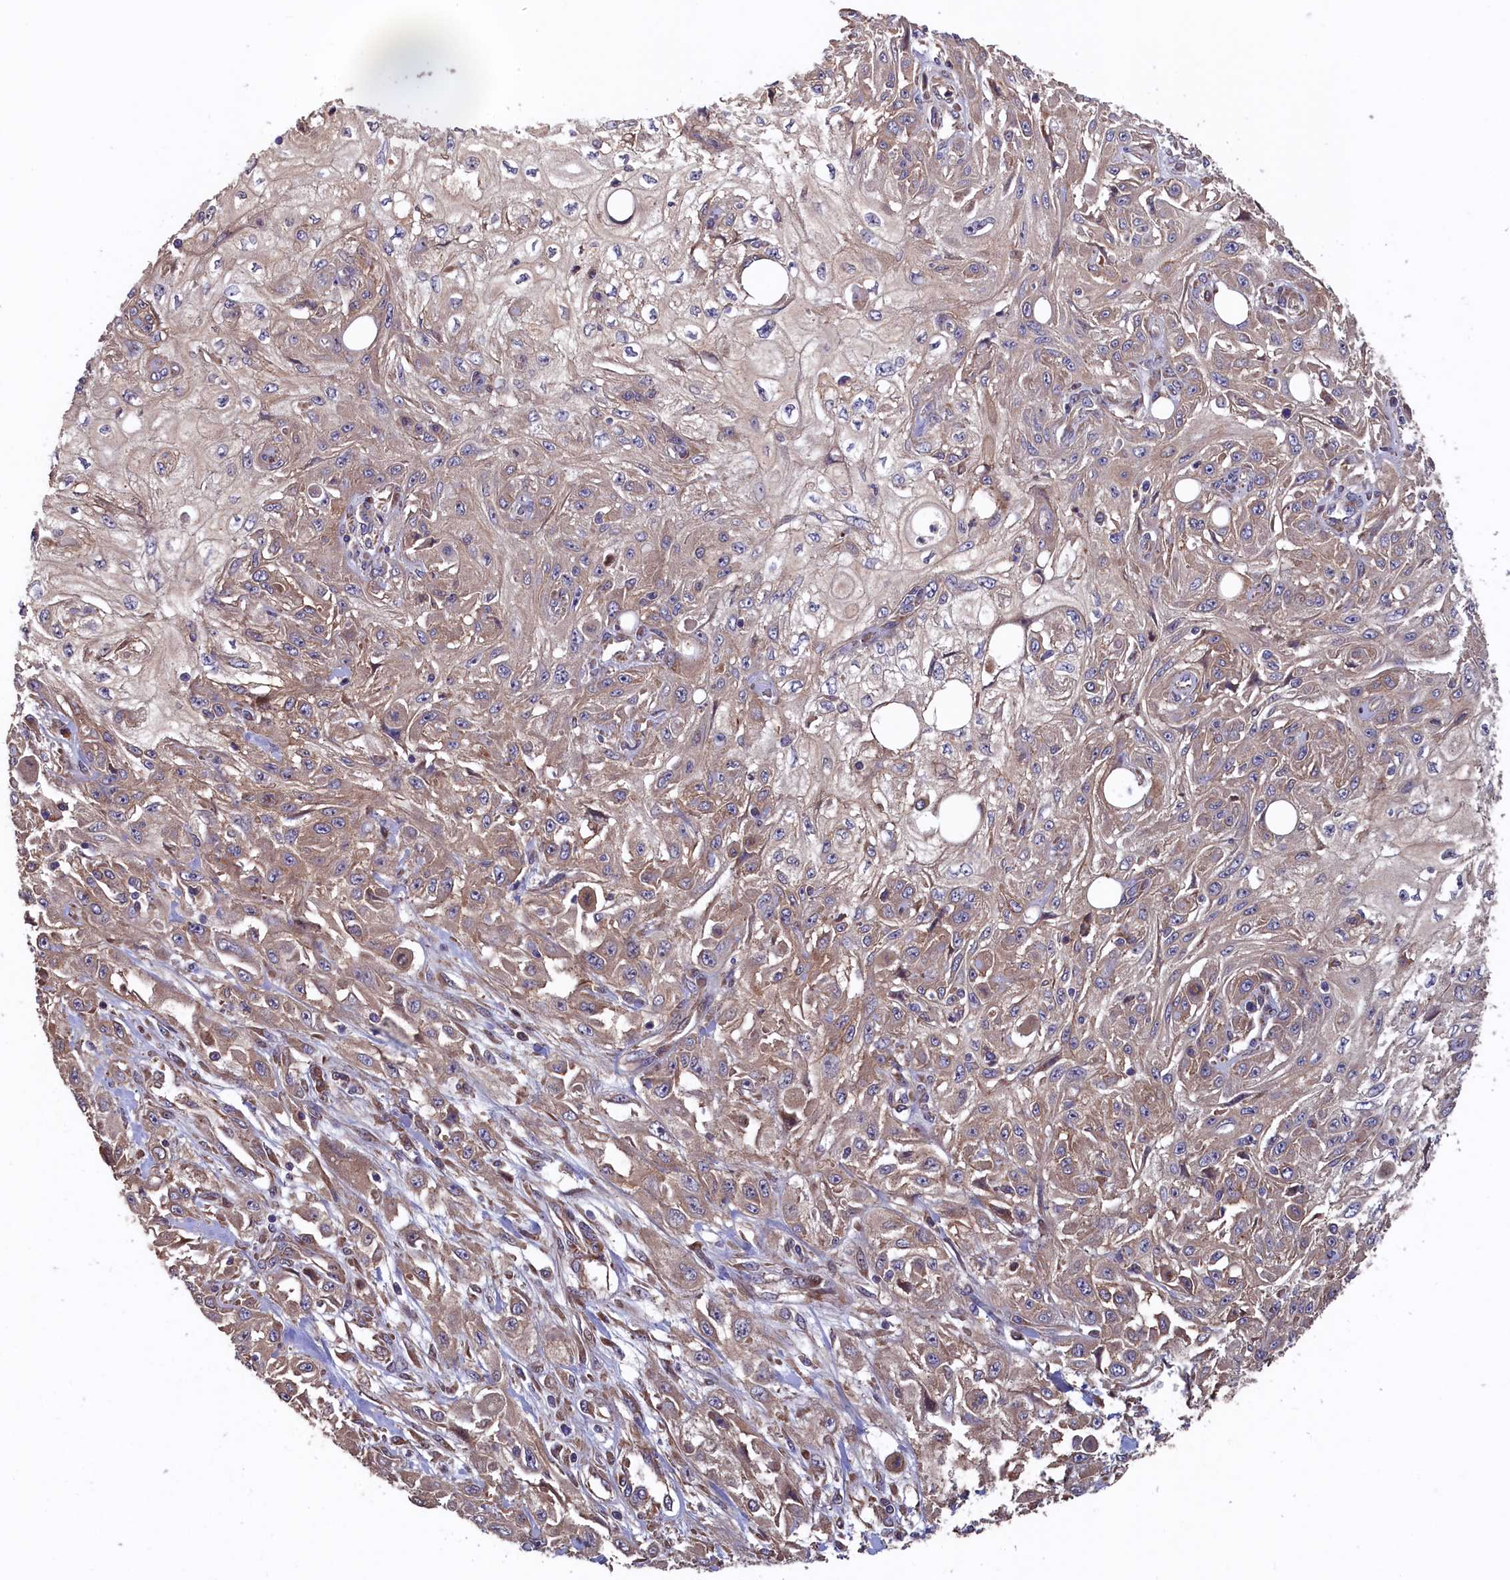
{"staining": {"intensity": "weak", "quantity": "25%-75%", "location": "cytoplasmic/membranous"}, "tissue": "skin cancer", "cell_type": "Tumor cells", "image_type": "cancer", "snomed": [{"axis": "morphology", "description": "Squamous cell carcinoma, NOS"}, {"axis": "morphology", "description": "Squamous cell carcinoma, metastatic, NOS"}, {"axis": "topography", "description": "Skin"}, {"axis": "topography", "description": "Lymph node"}], "caption": "High-magnification brightfield microscopy of skin cancer stained with DAB (brown) and counterstained with hematoxylin (blue). tumor cells exhibit weak cytoplasmic/membranous staining is appreciated in about25%-75% of cells.", "gene": "GREB1L", "patient": {"sex": "male", "age": 75}}